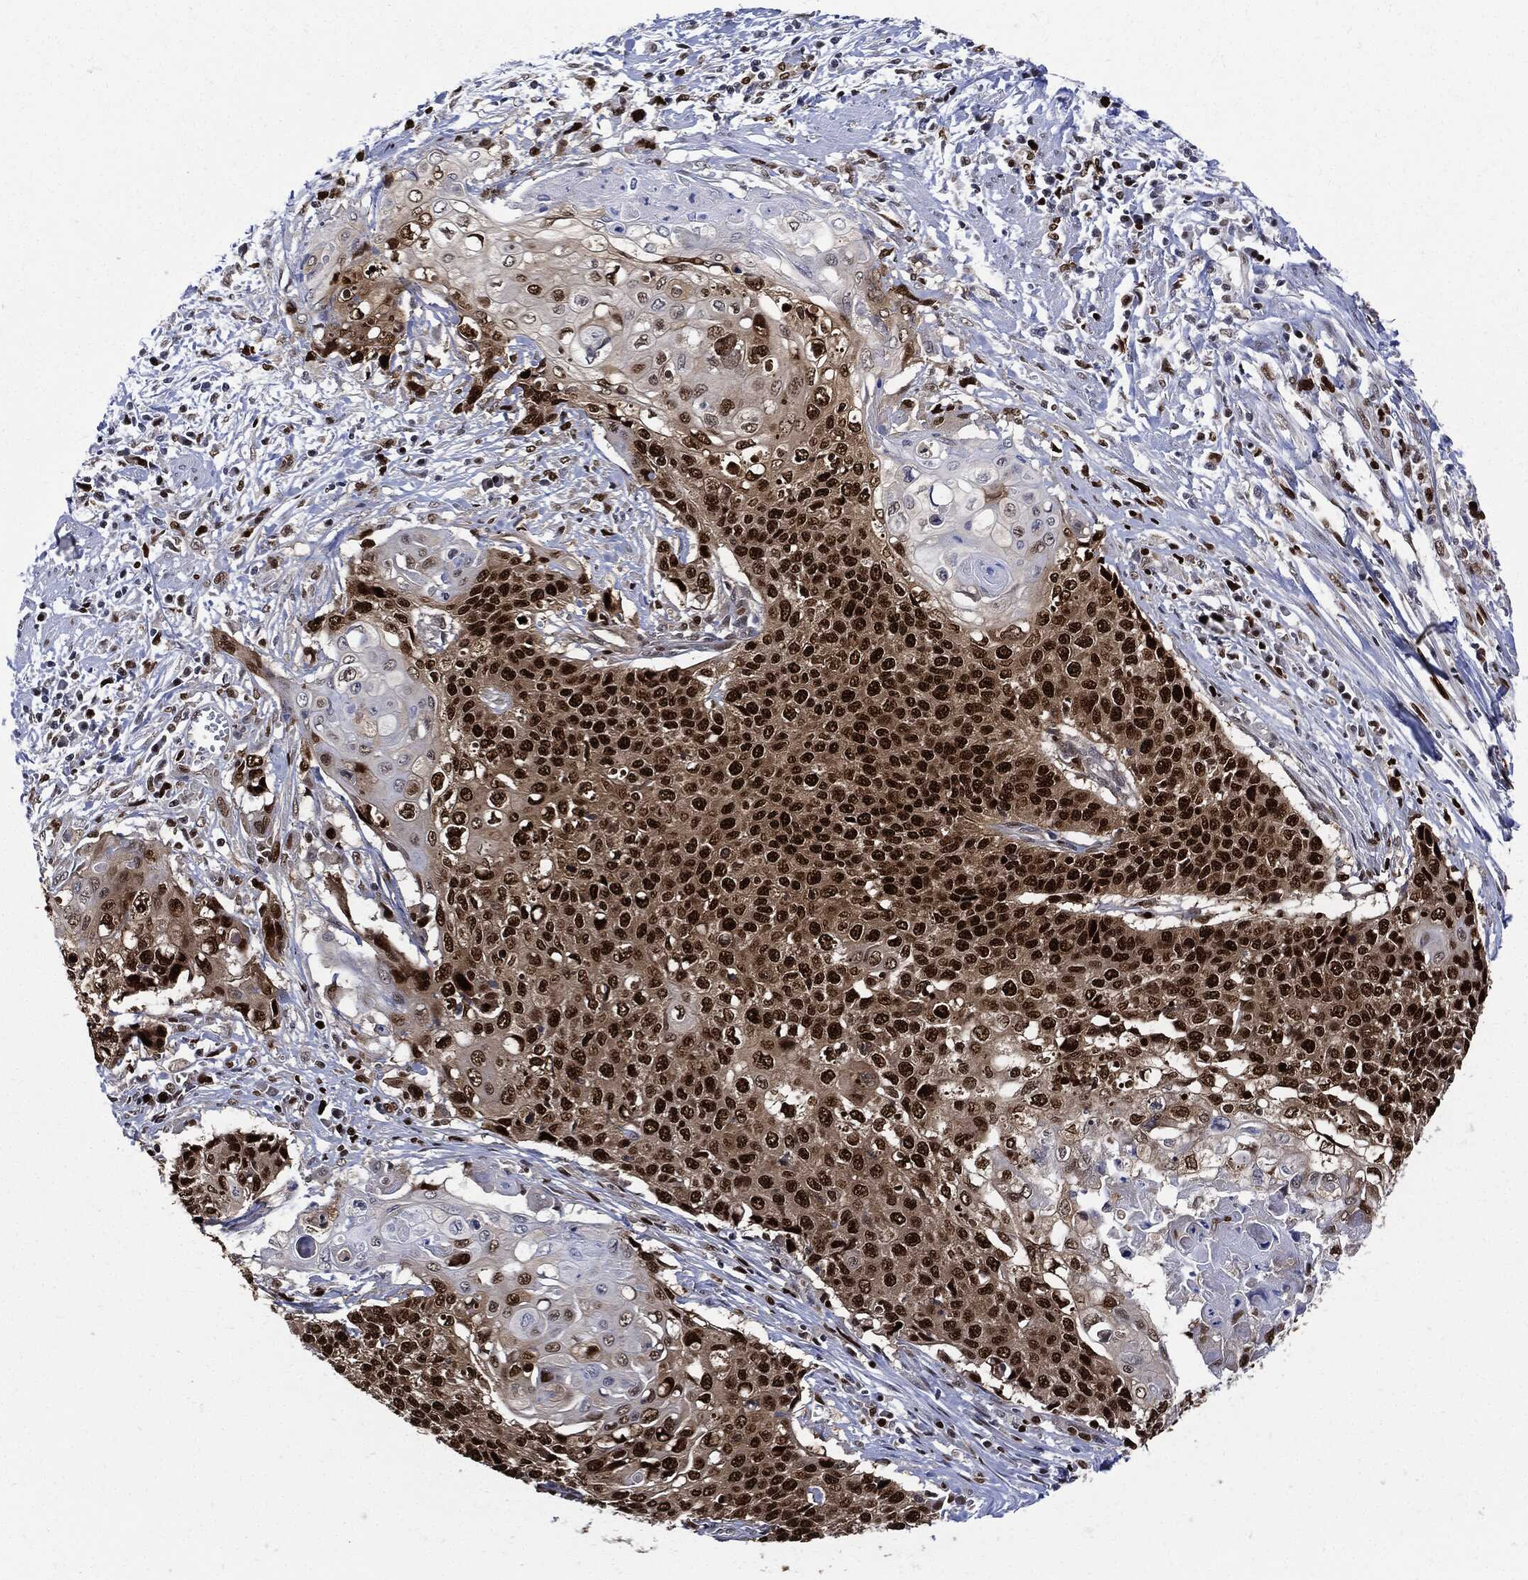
{"staining": {"intensity": "strong", "quantity": ">75%", "location": "nuclear"}, "tissue": "cervical cancer", "cell_type": "Tumor cells", "image_type": "cancer", "snomed": [{"axis": "morphology", "description": "Squamous cell carcinoma, NOS"}, {"axis": "topography", "description": "Cervix"}], "caption": "Protein staining demonstrates strong nuclear staining in about >75% of tumor cells in cervical squamous cell carcinoma. The protein of interest is shown in brown color, while the nuclei are stained blue.", "gene": "PCNA", "patient": {"sex": "female", "age": 39}}